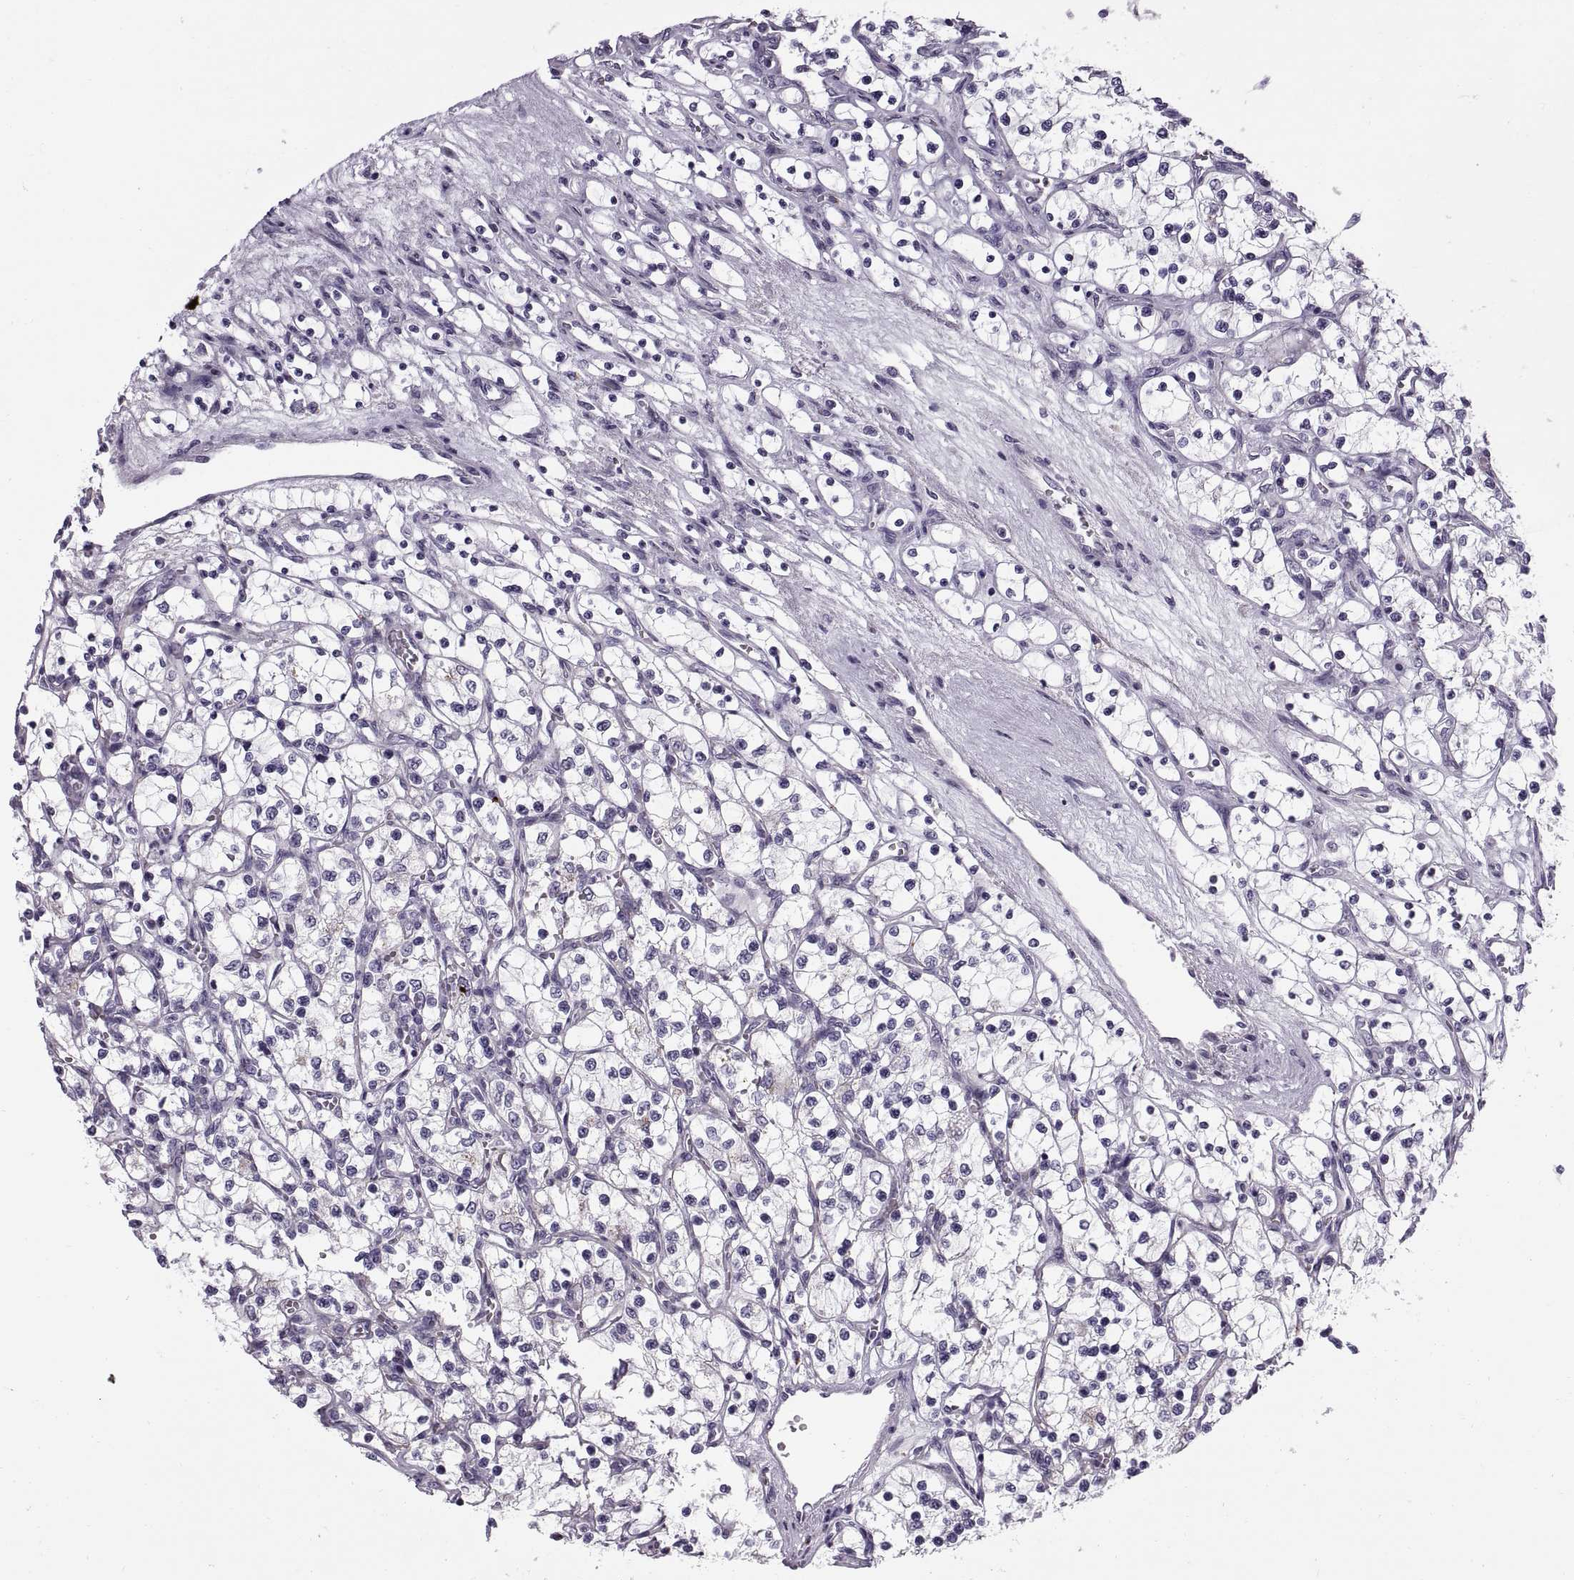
{"staining": {"intensity": "negative", "quantity": "none", "location": "none"}, "tissue": "renal cancer", "cell_type": "Tumor cells", "image_type": "cancer", "snomed": [{"axis": "morphology", "description": "Adenocarcinoma, NOS"}, {"axis": "topography", "description": "Kidney"}], "caption": "Protein analysis of renal cancer (adenocarcinoma) demonstrates no significant expression in tumor cells.", "gene": "CALCR", "patient": {"sex": "female", "age": 69}}